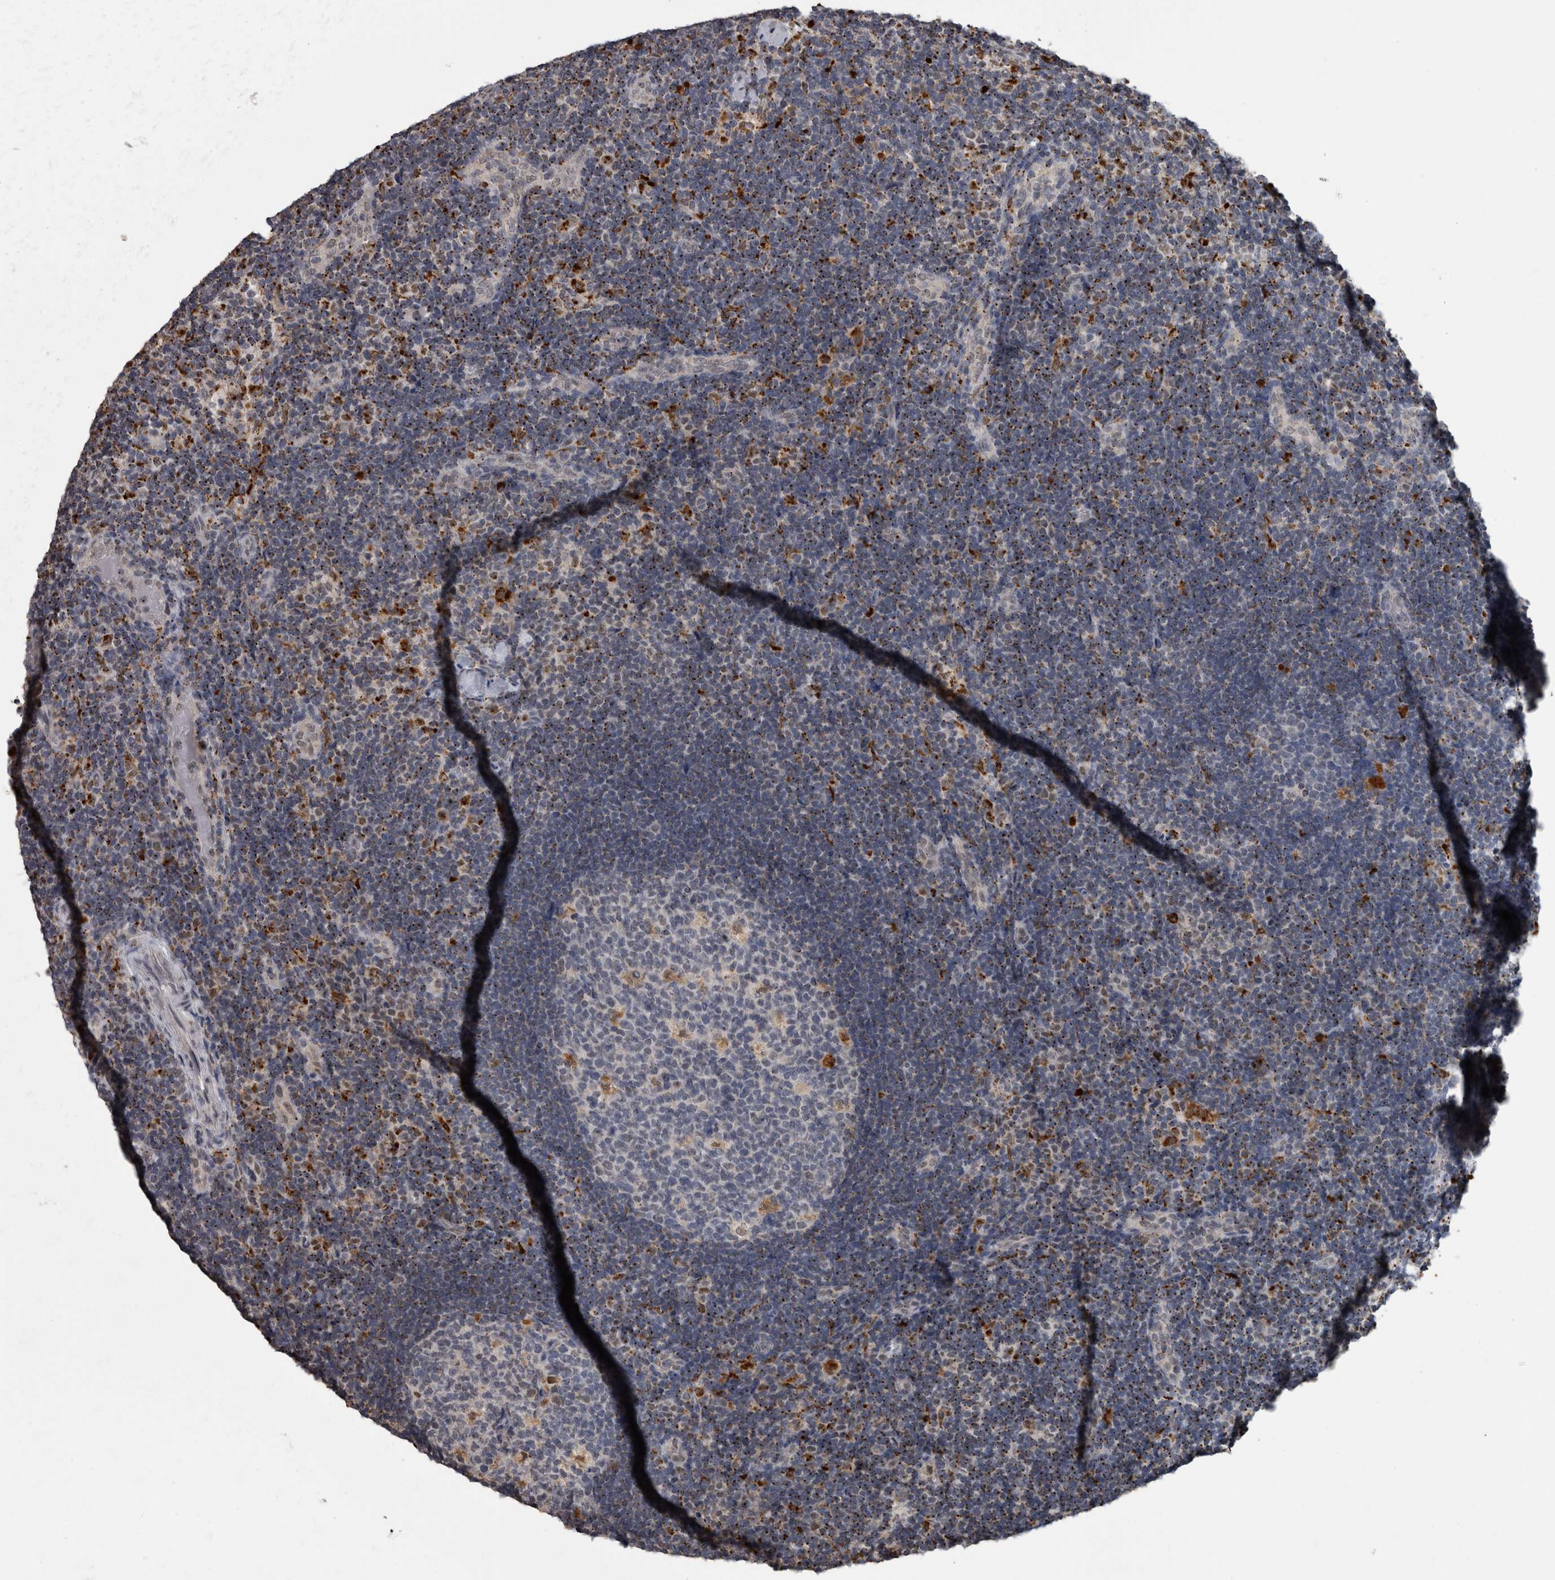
{"staining": {"intensity": "moderate", "quantity": "<25%", "location": "cytoplasmic/membranous"}, "tissue": "lymph node", "cell_type": "Germinal center cells", "image_type": "normal", "snomed": [{"axis": "morphology", "description": "Normal tissue, NOS"}, {"axis": "topography", "description": "Lymph node"}], "caption": "Immunohistochemical staining of benign human lymph node demonstrates <25% levels of moderate cytoplasmic/membranous protein positivity in about <25% of germinal center cells. The staining is performed using DAB (3,3'-diaminobenzidine) brown chromogen to label protein expression. The nuclei are counter-stained blue using hematoxylin.", "gene": "NAAA", "patient": {"sex": "female", "age": 22}}